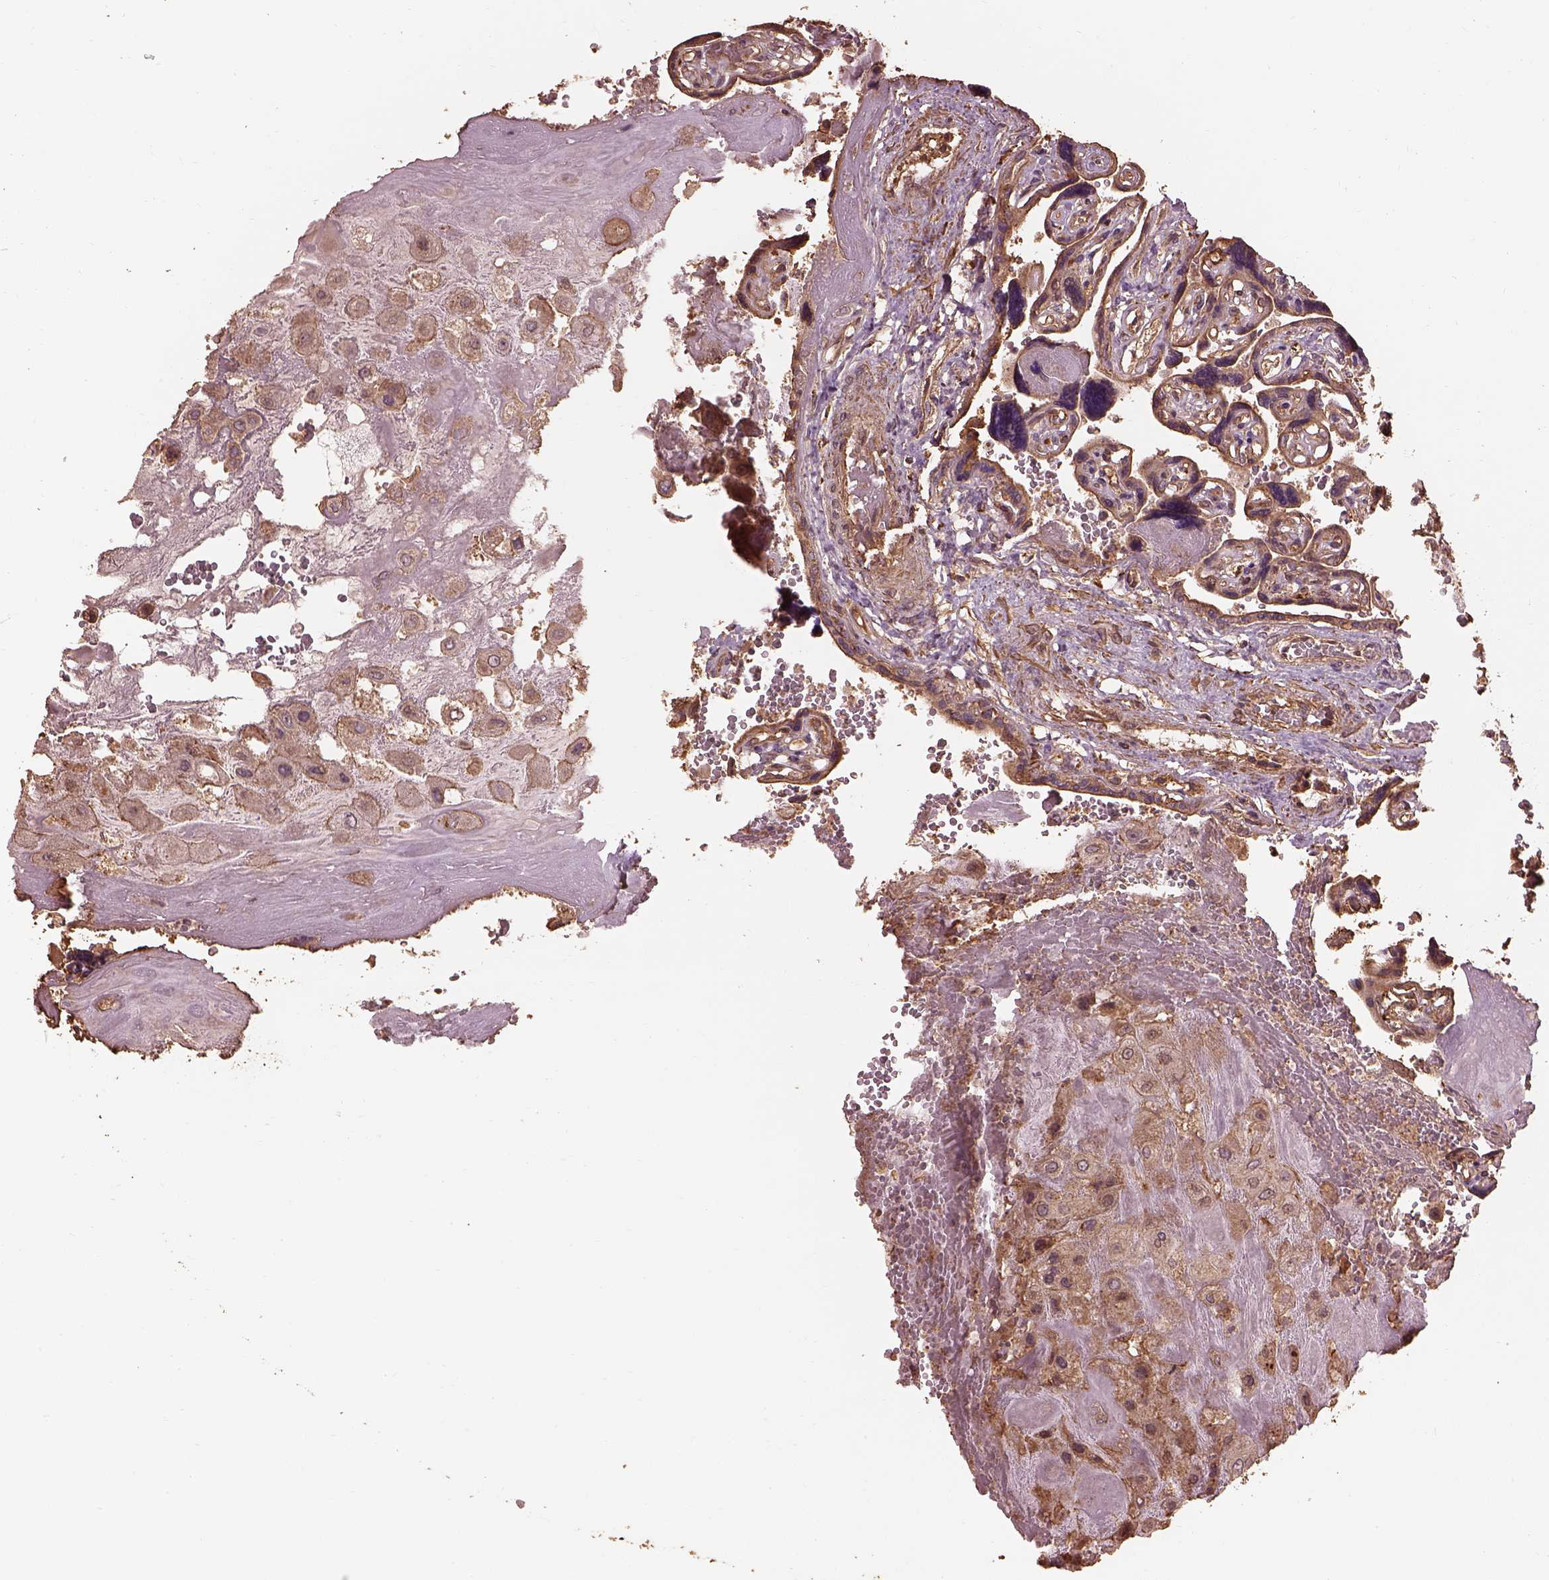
{"staining": {"intensity": "moderate", "quantity": "25%-75%", "location": "cytoplasmic/membranous"}, "tissue": "placenta", "cell_type": "Decidual cells", "image_type": "normal", "snomed": [{"axis": "morphology", "description": "Normal tissue, NOS"}, {"axis": "topography", "description": "Placenta"}], "caption": "This image reveals immunohistochemistry staining of normal human placenta, with medium moderate cytoplasmic/membranous staining in about 25%-75% of decidual cells.", "gene": "METTL4", "patient": {"sex": "female", "age": 32}}